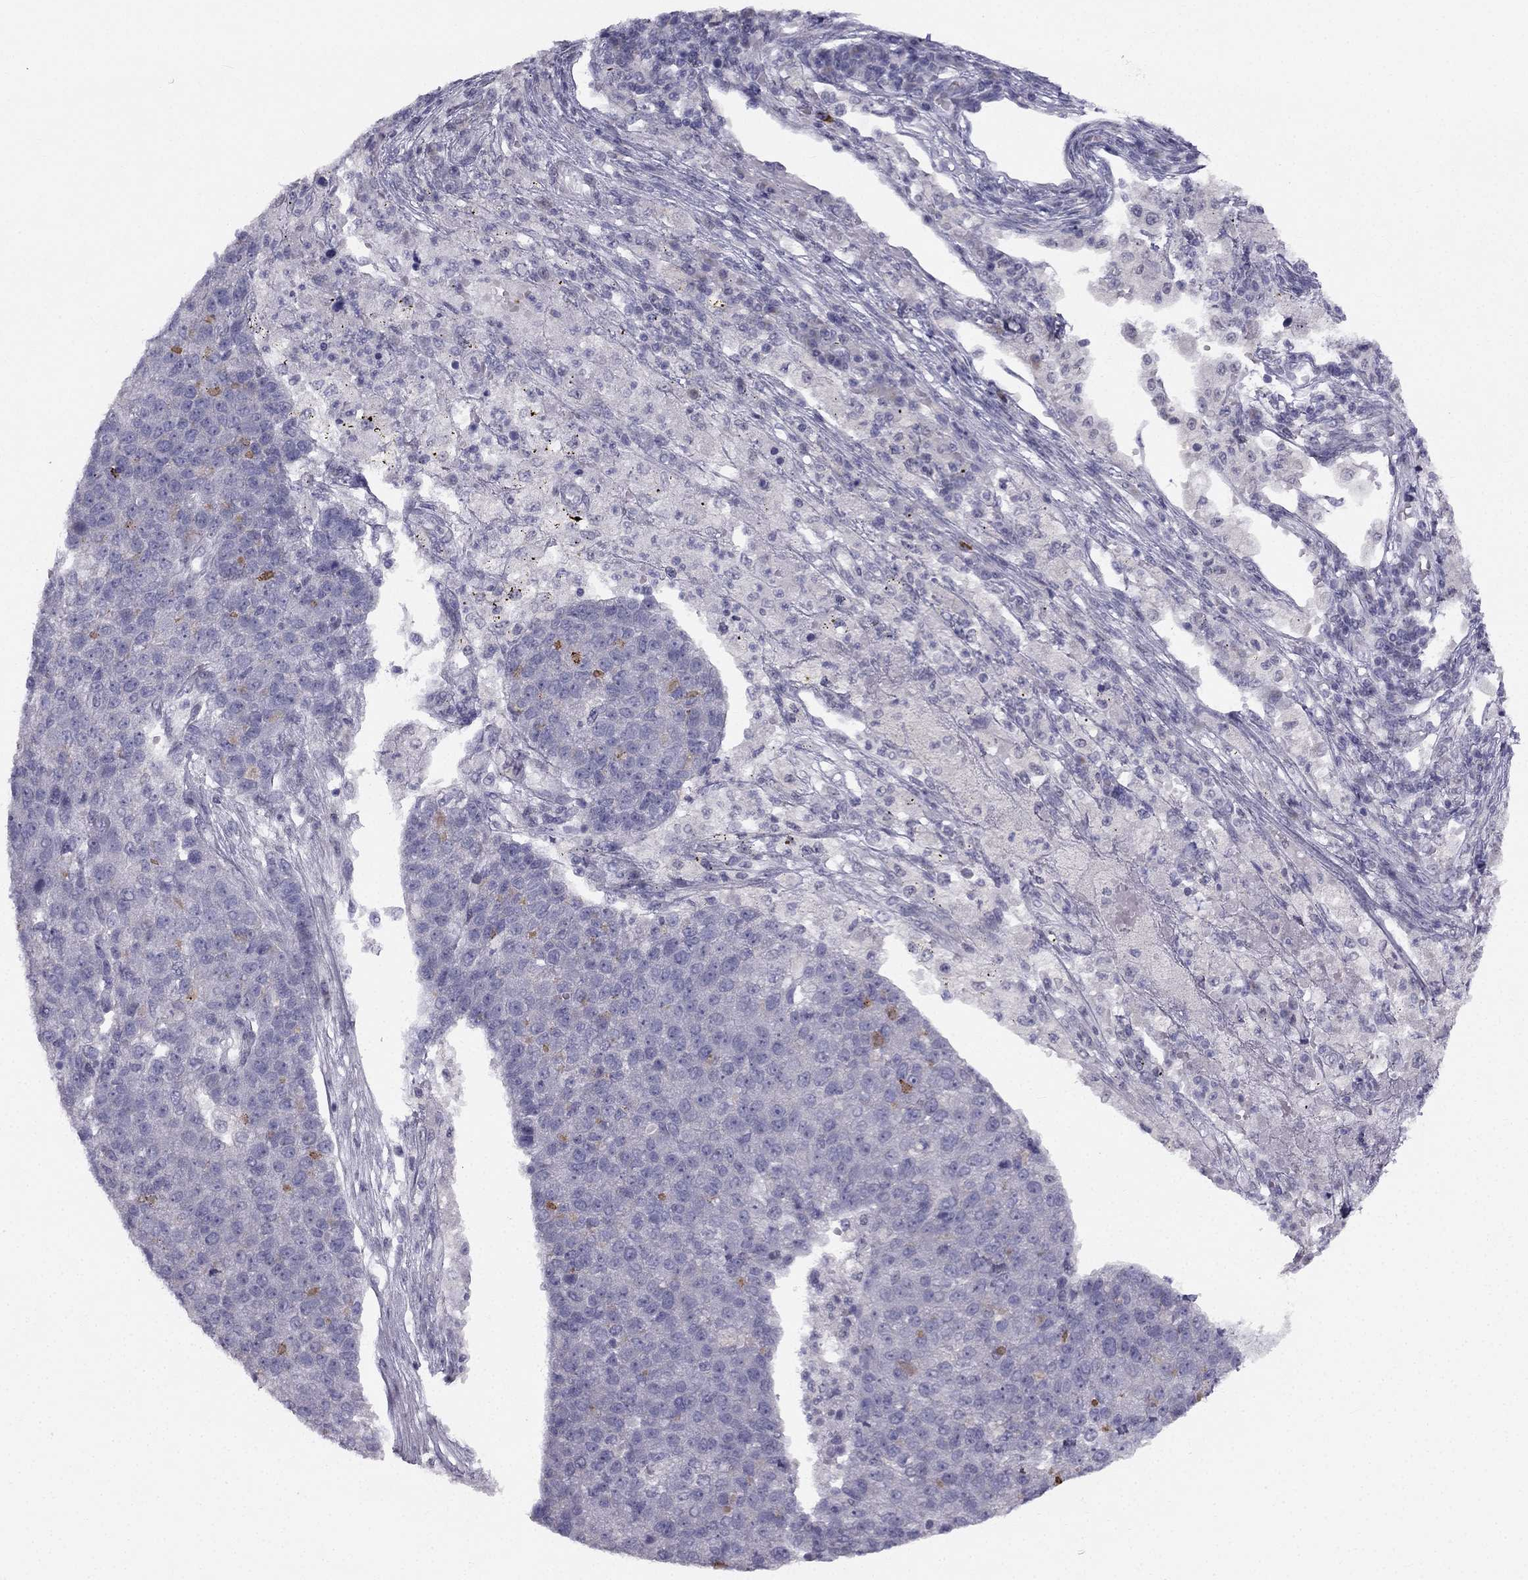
{"staining": {"intensity": "negative", "quantity": "none", "location": "none"}, "tissue": "pancreatic cancer", "cell_type": "Tumor cells", "image_type": "cancer", "snomed": [{"axis": "morphology", "description": "Adenocarcinoma, NOS"}, {"axis": "topography", "description": "Pancreas"}], "caption": "Immunohistochemistry histopathology image of pancreatic adenocarcinoma stained for a protein (brown), which shows no positivity in tumor cells.", "gene": "TRPS1", "patient": {"sex": "female", "age": 61}}